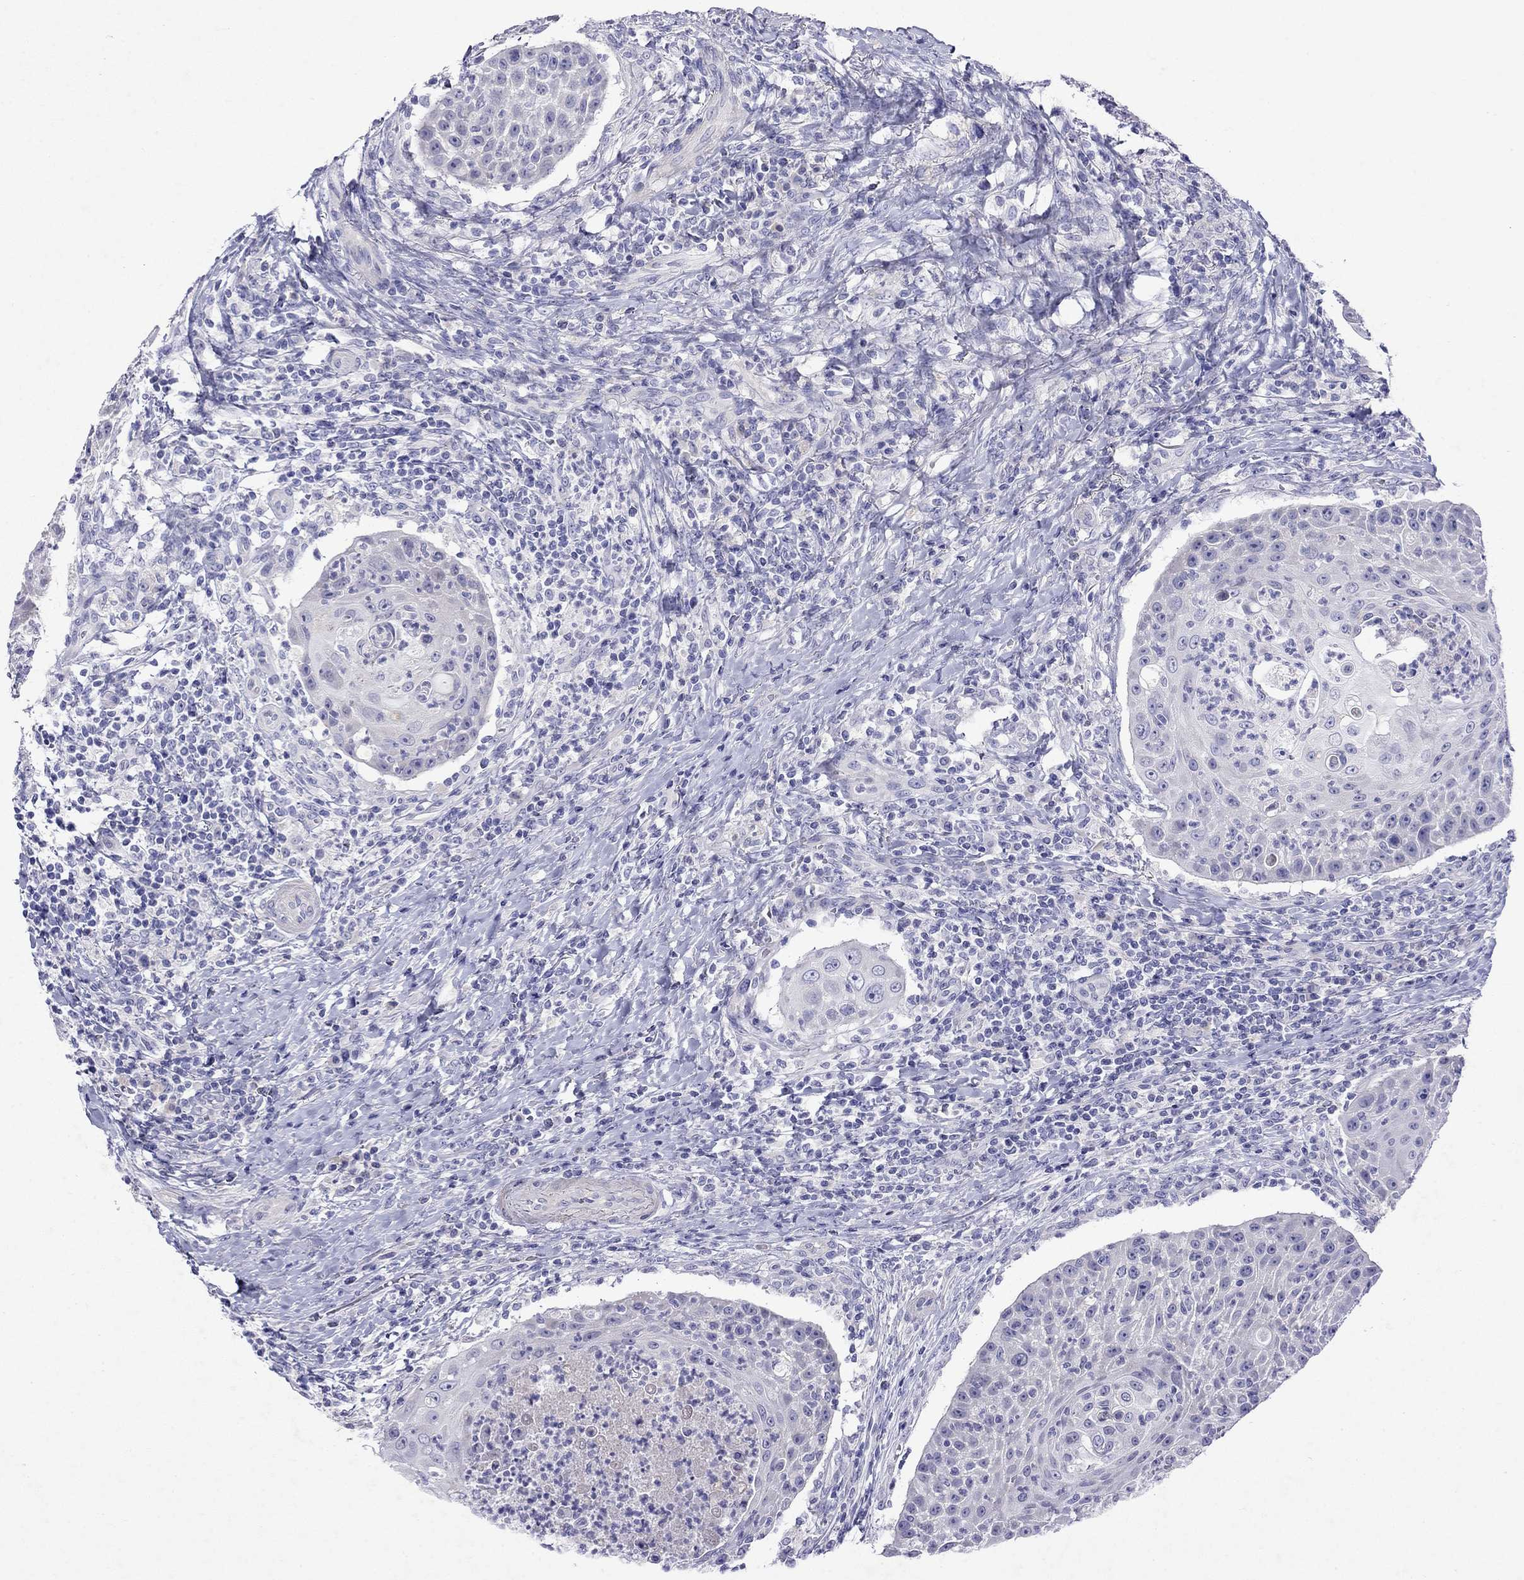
{"staining": {"intensity": "negative", "quantity": "none", "location": "none"}, "tissue": "head and neck cancer", "cell_type": "Tumor cells", "image_type": "cancer", "snomed": [{"axis": "morphology", "description": "Squamous cell carcinoma, NOS"}, {"axis": "topography", "description": "Head-Neck"}], "caption": "There is no significant staining in tumor cells of head and neck cancer (squamous cell carcinoma).", "gene": "GNAT3", "patient": {"sex": "male", "age": 69}}